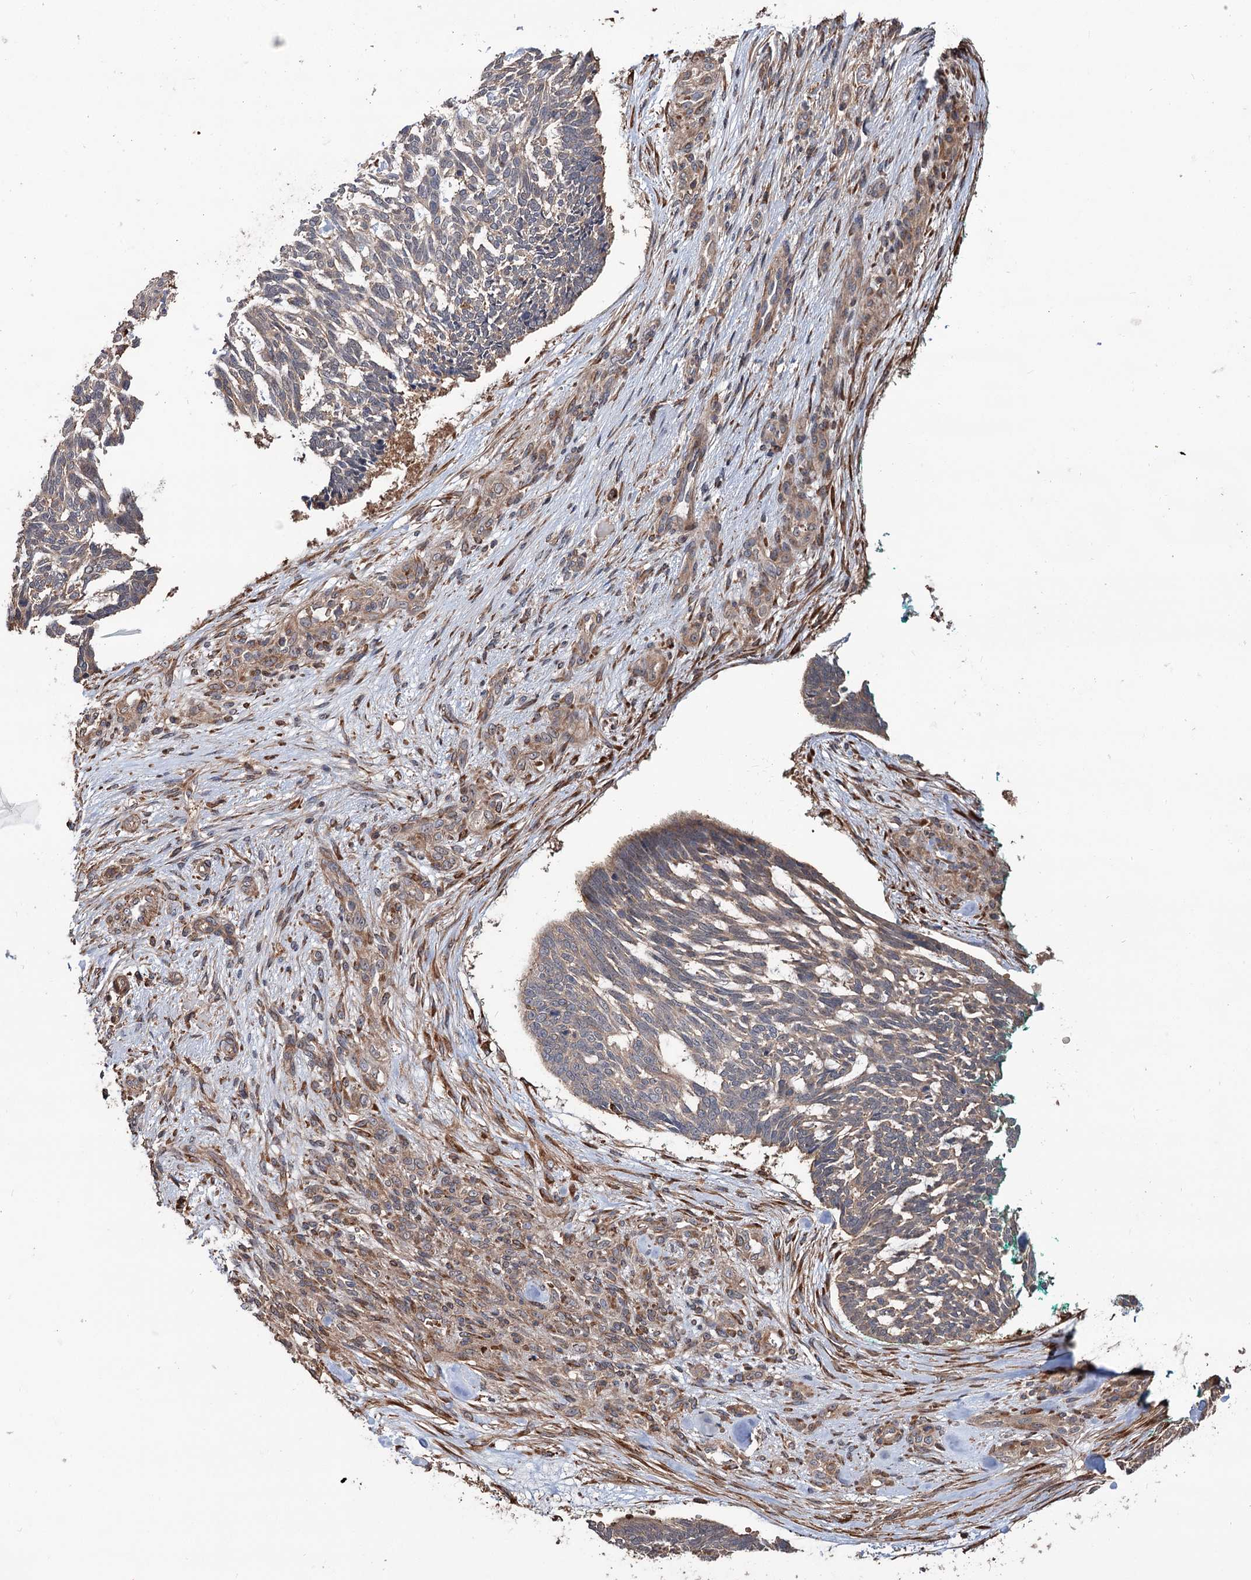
{"staining": {"intensity": "weak", "quantity": ">75%", "location": "cytoplasmic/membranous"}, "tissue": "skin cancer", "cell_type": "Tumor cells", "image_type": "cancer", "snomed": [{"axis": "morphology", "description": "Basal cell carcinoma"}, {"axis": "topography", "description": "Skin"}], "caption": "The image reveals immunohistochemical staining of skin basal cell carcinoma. There is weak cytoplasmic/membranous expression is identified in about >75% of tumor cells.", "gene": "GRIP1", "patient": {"sex": "male", "age": 88}}